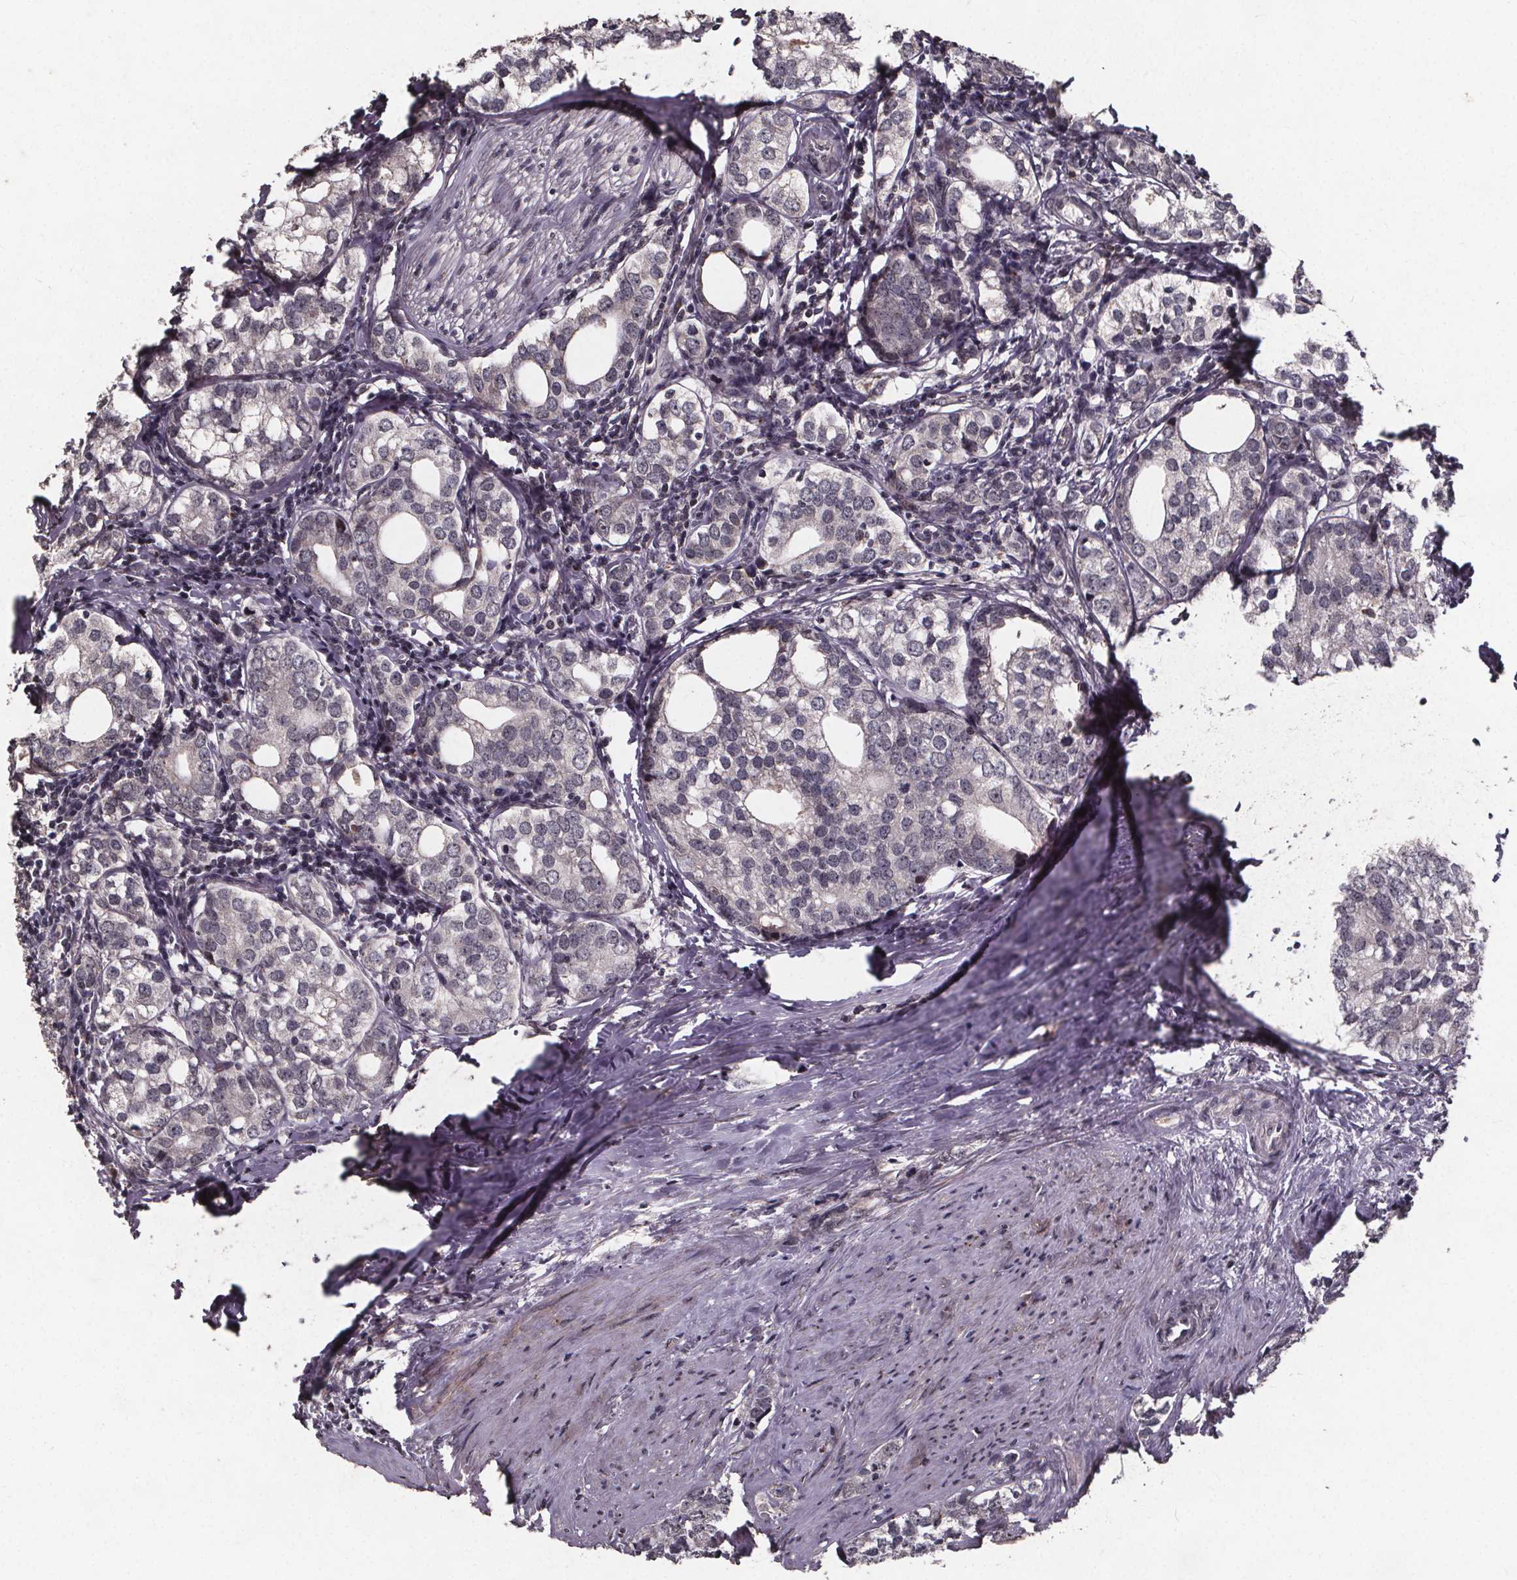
{"staining": {"intensity": "negative", "quantity": "none", "location": "none"}, "tissue": "prostate cancer", "cell_type": "Tumor cells", "image_type": "cancer", "snomed": [{"axis": "morphology", "description": "Adenocarcinoma, NOS"}, {"axis": "topography", "description": "Prostate and seminal vesicle, NOS"}], "caption": "A photomicrograph of prostate cancer (adenocarcinoma) stained for a protein displays no brown staining in tumor cells.", "gene": "GPX3", "patient": {"sex": "male", "age": 63}}